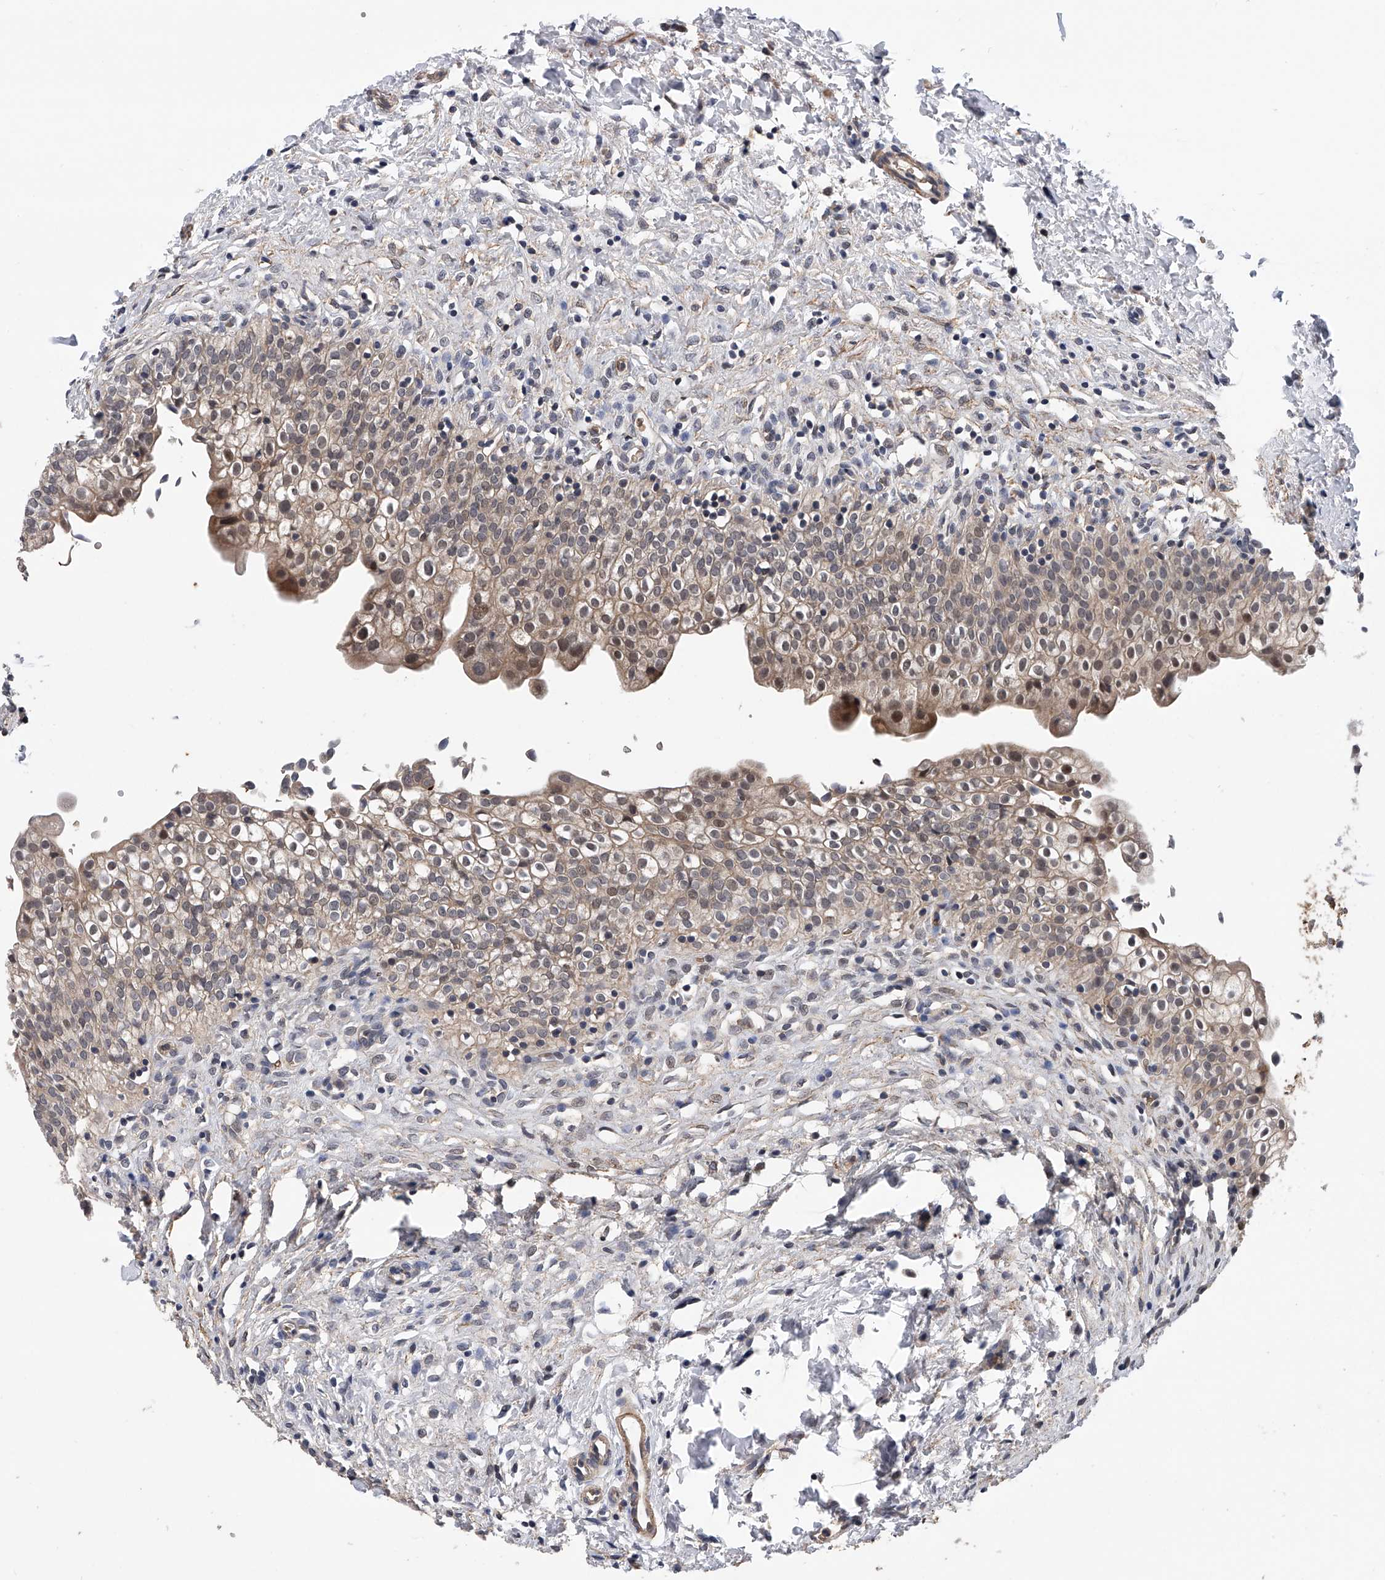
{"staining": {"intensity": "moderate", "quantity": "25%-75%", "location": "cytoplasmic/membranous,nuclear"}, "tissue": "urinary bladder", "cell_type": "Urothelial cells", "image_type": "normal", "snomed": [{"axis": "morphology", "description": "Normal tissue, NOS"}, {"axis": "topography", "description": "Urinary bladder"}], "caption": "Immunohistochemical staining of normal urinary bladder displays moderate cytoplasmic/membranous,nuclear protein expression in about 25%-75% of urothelial cells. (IHC, brightfield microscopy, high magnification).", "gene": "SPOCK1", "patient": {"sex": "male", "age": 55}}